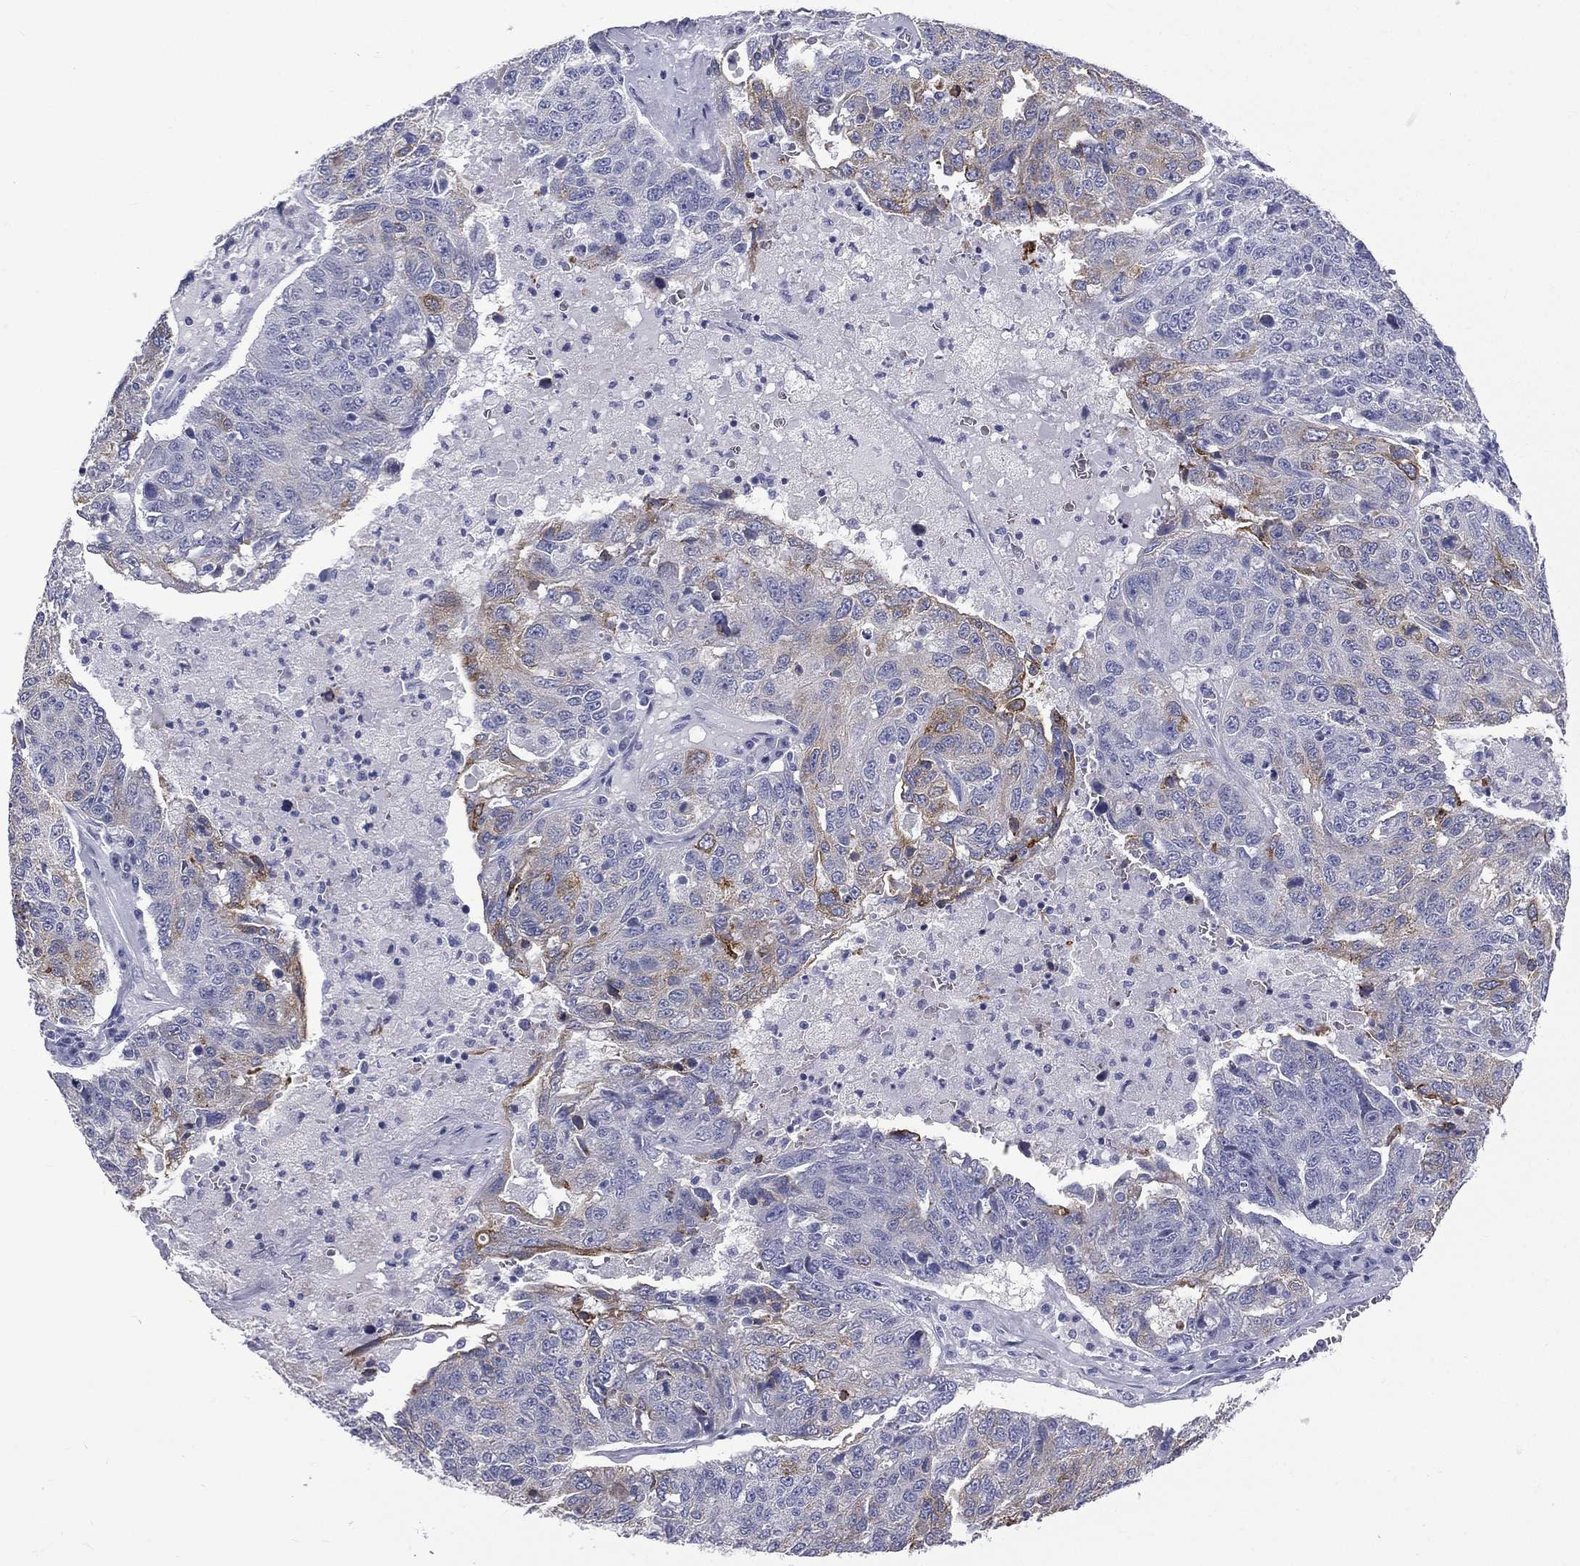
{"staining": {"intensity": "moderate", "quantity": "<25%", "location": "cytoplasmic/membranous"}, "tissue": "ovarian cancer", "cell_type": "Tumor cells", "image_type": "cancer", "snomed": [{"axis": "morphology", "description": "Cystadenocarcinoma, serous, NOS"}, {"axis": "topography", "description": "Ovary"}], "caption": "Ovarian serous cystadenocarcinoma tissue demonstrates moderate cytoplasmic/membranous staining in about <25% of tumor cells The staining was performed using DAB (3,3'-diaminobenzidine), with brown indicating positive protein expression. Nuclei are stained blue with hematoxylin.", "gene": "CES2", "patient": {"sex": "female", "age": 71}}